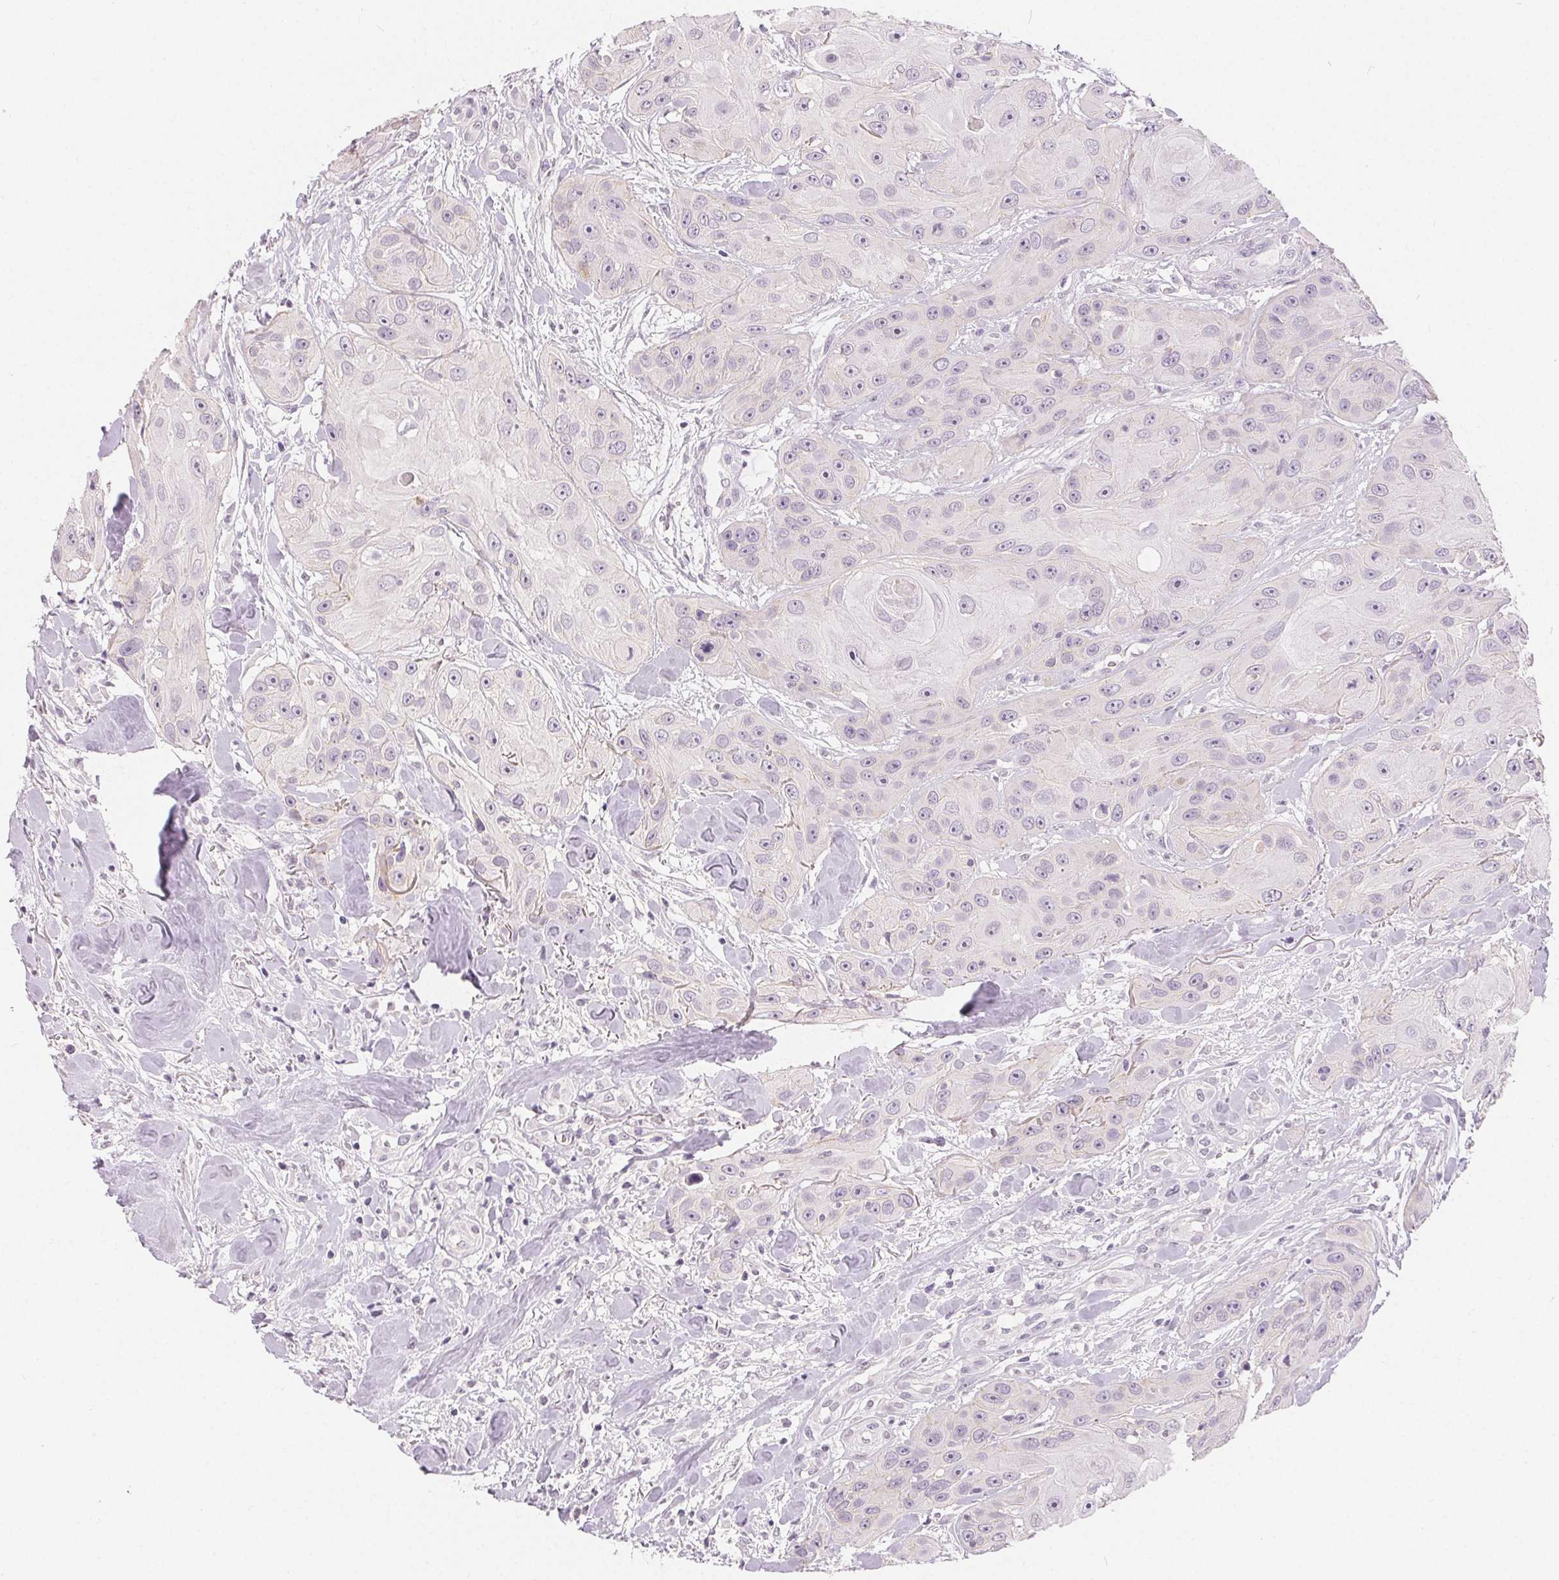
{"staining": {"intensity": "negative", "quantity": "none", "location": "none"}, "tissue": "head and neck cancer", "cell_type": "Tumor cells", "image_type": "cancer", "snomed": [{"axis": "morphology", "description": "Squamous cell carcinoma, NOS"}, {"axis": "topography", "description": "Oral tissue"}, {"axis": "topography", "description": "Head-Neck"}], "caption": "DAB (3,3'-diaminobenzidine) immunohistochemical staining of head and neck cancer displays no significant staining in tumor cells.", "gene": "SFTPD", "patient": {"sex": "male", "age": 77}}